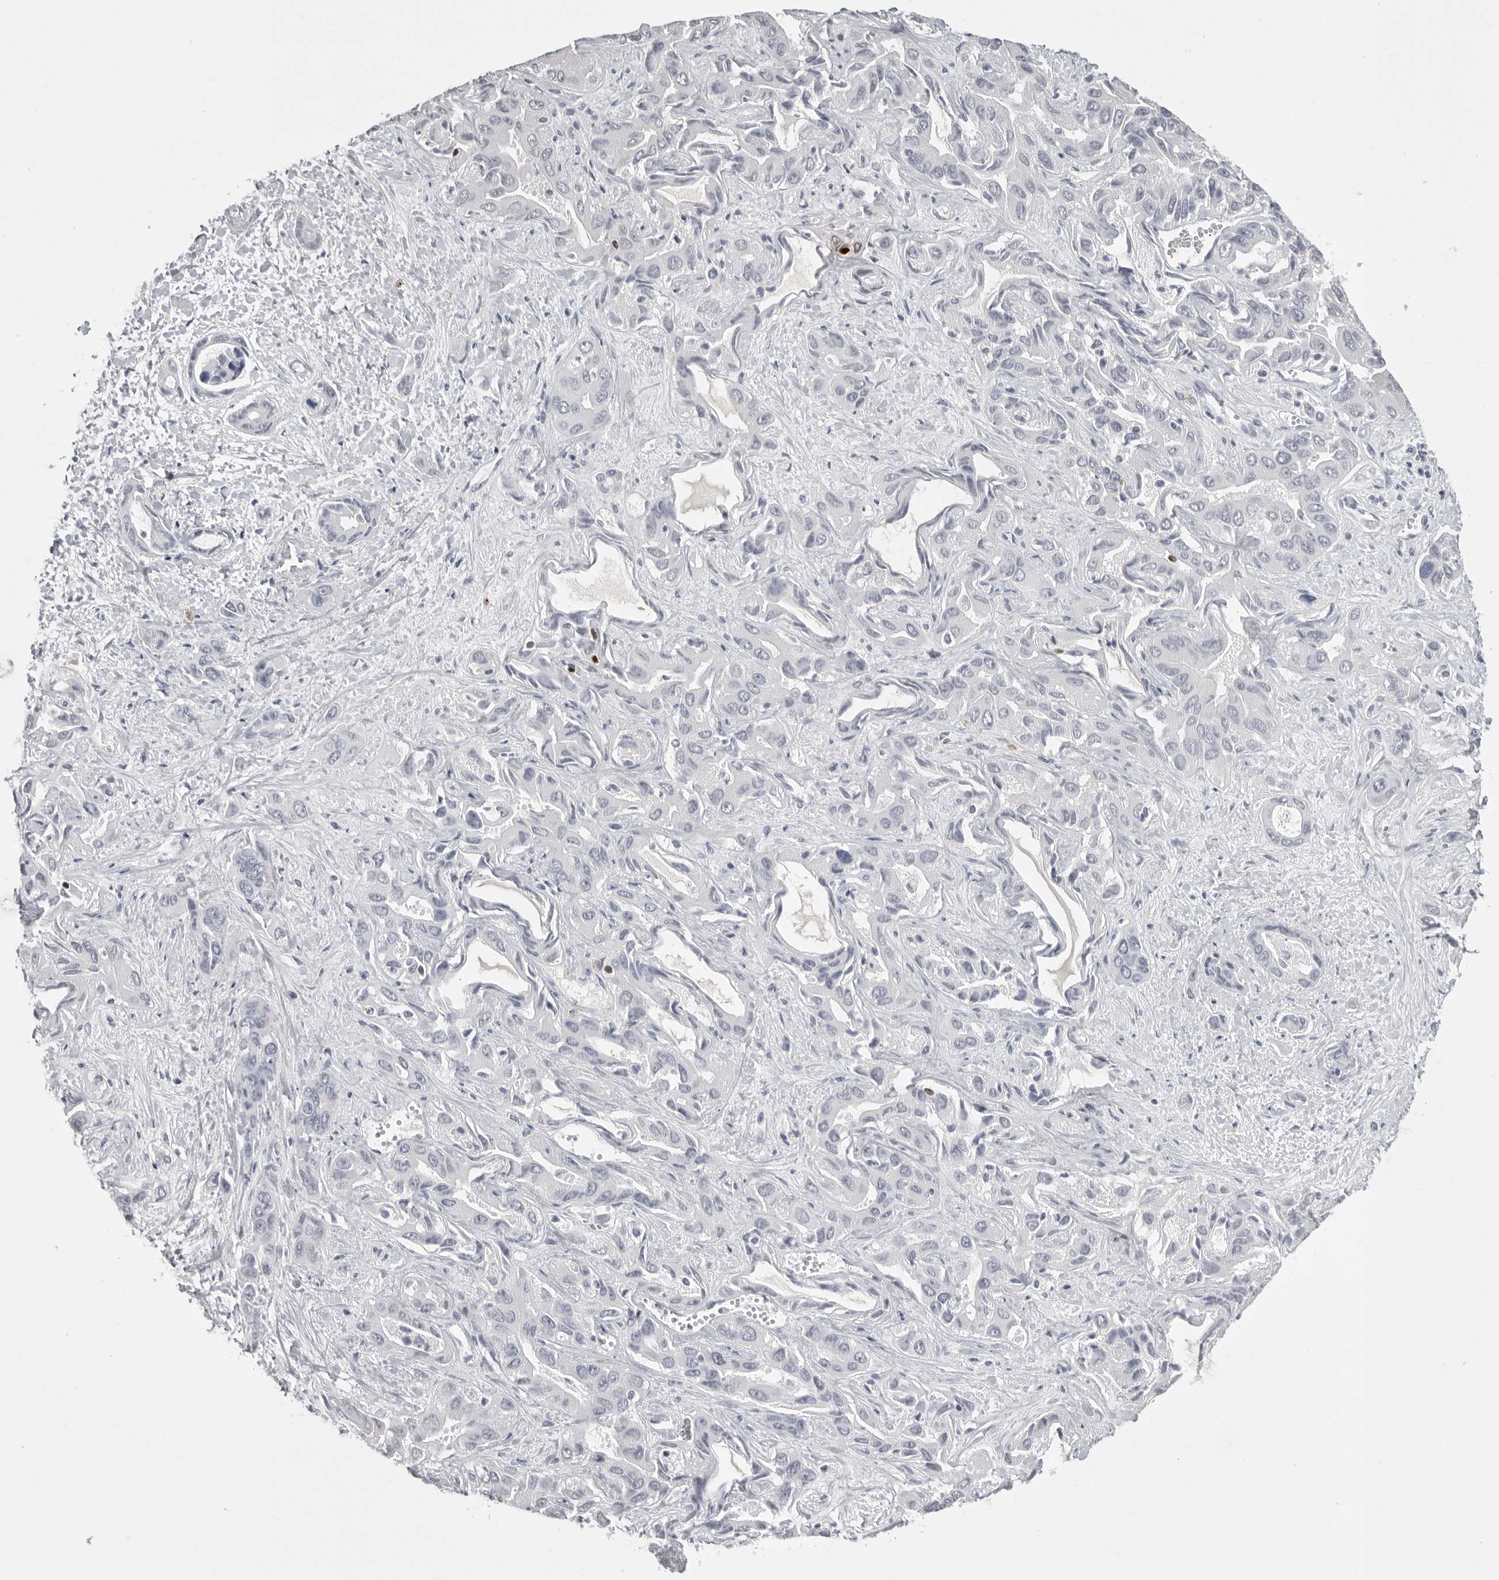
{"staining": {"intensity": "negative", "quantity": "none", "location": "none"}, "tissue": "liver cancer", "cell_type": "Tumor cells", "image_type": "cancer", "snomed": [{"axis": "morphology", "description": "Cholangiocarcinoma"}, {"axis": "topography", "description": "Liver"}], "caption": "Histopathology image shows no protein positivity in tumor cells of liver cholangiocarcinoma tissue.", "gene": "GNLY", "patient": {"sex": "female", "age": 52}}